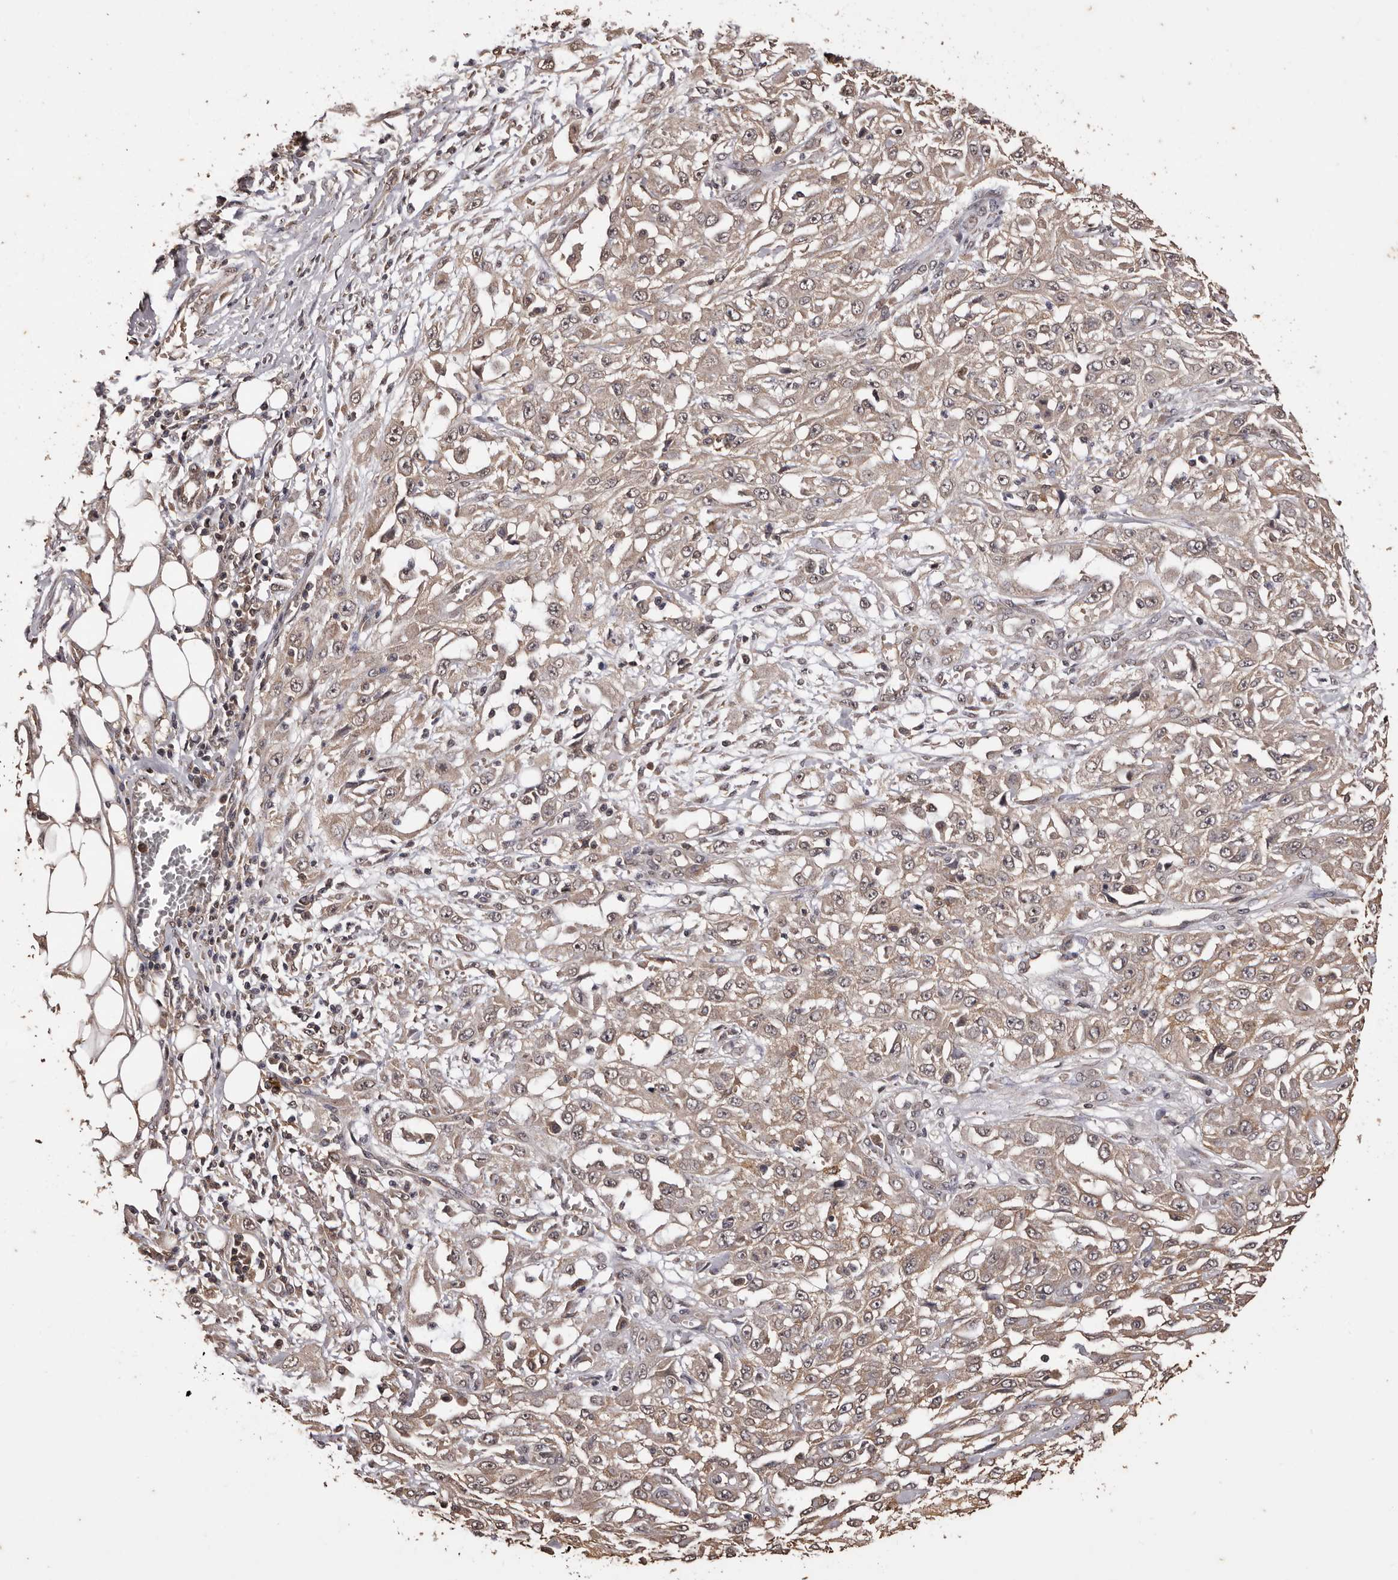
{"staining": {"intensity": "weak", "quantity": ">75%", "location": "cytoplasmic/membranous"}, "tissue": "skin cancer", "cell_type": "Tumor cells", "image_type": "cancer", "snomed": [{"axis": "morphology", "description": "Squamous cell carcinoma, NOS"}, {"axis": "morphology", "description": "Squamous cell carcinoma, metastatic, NOS"}, {"axis": "topography", "description": "Skin"}, {"axis": "topography", "description": "Lymph node"}], "caption": "The immunohistochemical stain labels weak cytoplasmic/membranous expression in tumor cells of skin cancer tissue.", "gene": "NAV1", "patient": {"sex": "male", "age": 75}}